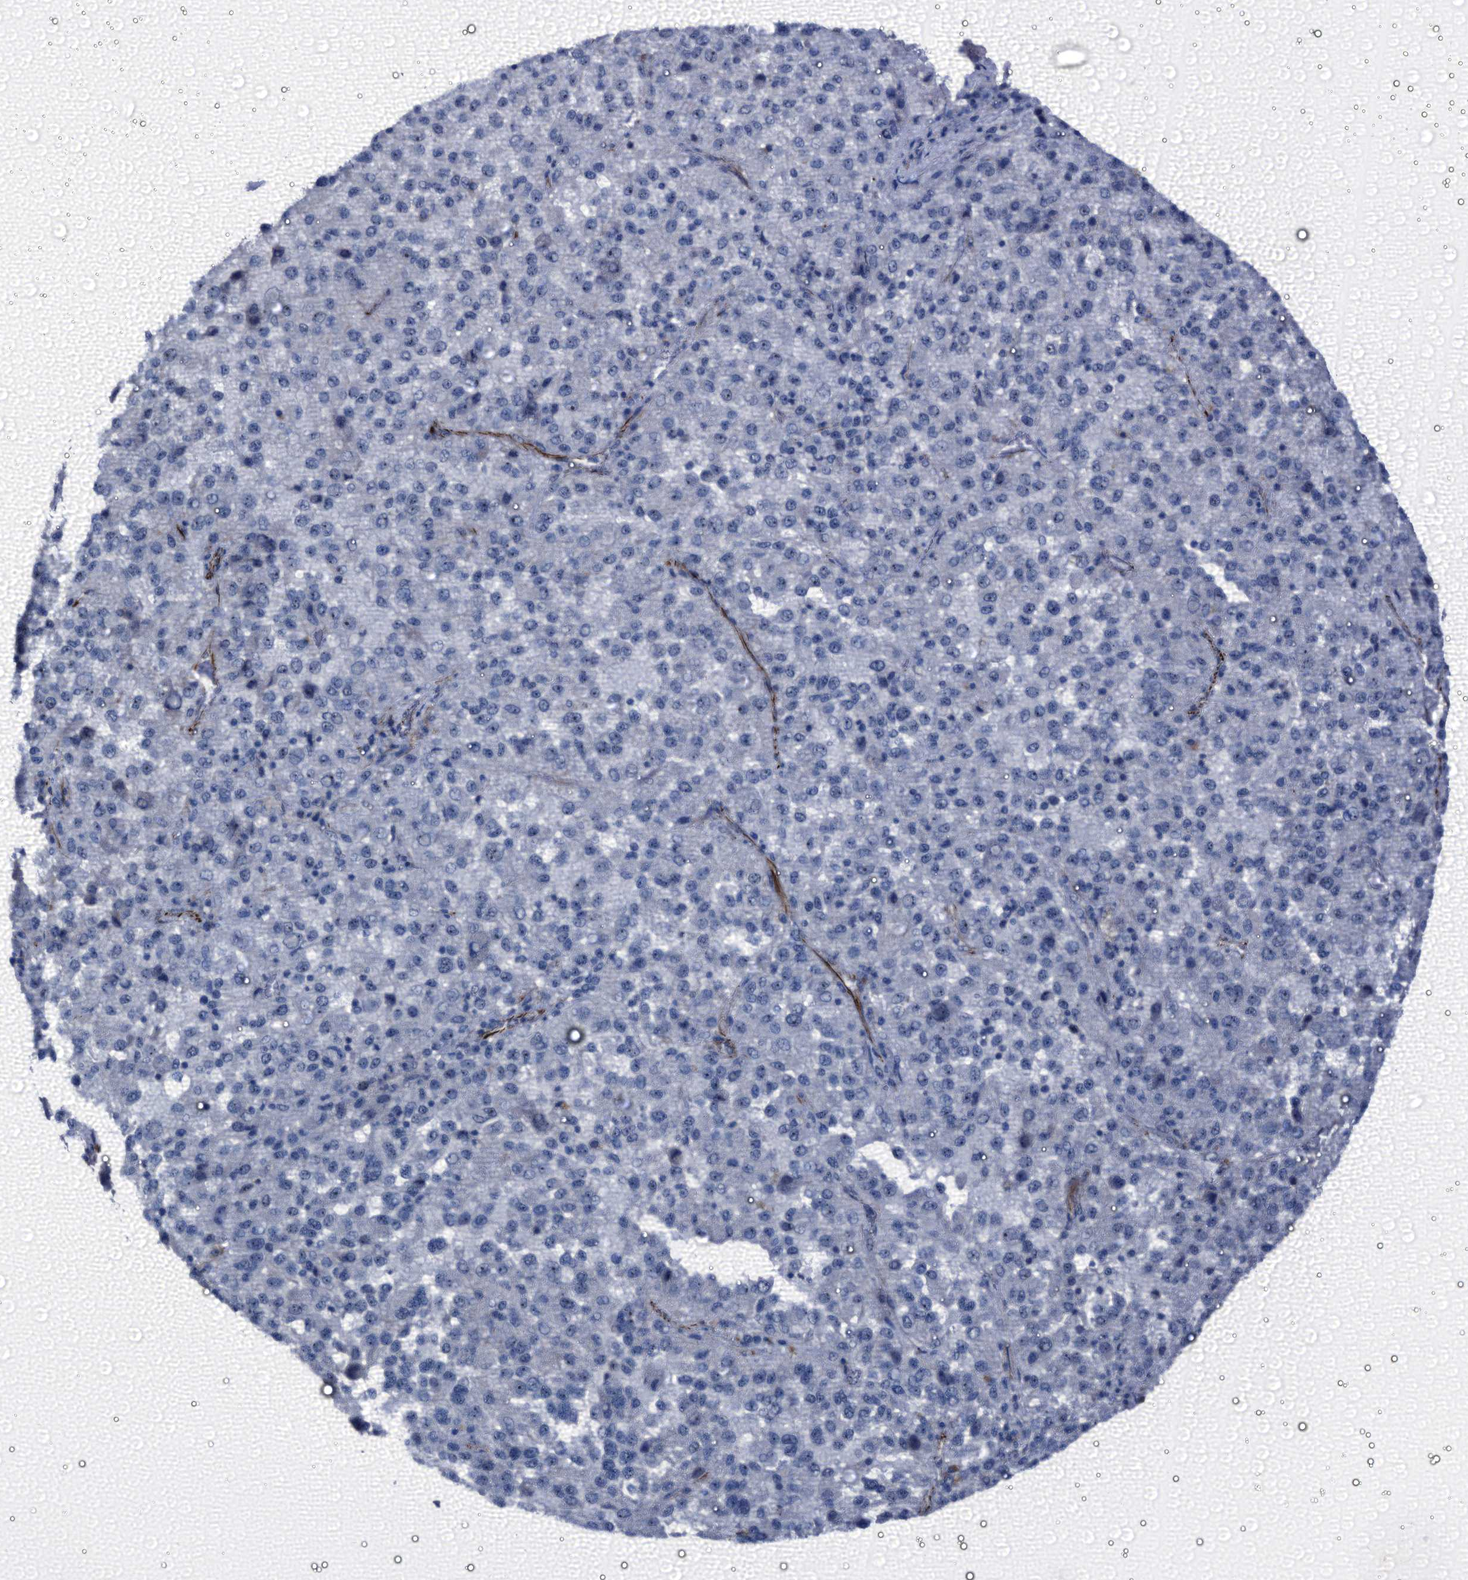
{"staining": {"intensity": "negative", "quantity": "none", "location": "none"}, "tissue": "melanoma", "cell_type": "Tumor cells", "image_type": "cancer", "snomed": [{"axis": "morphology", "description": "Malignant melanoma, Metastatic site"}, {"axis": "topography", "description": "Lung"}], "caption": "The micrograph displays no staining of tumor cells in melanoma. (DAB IHC visualized using brightfield microscopy, high magnification).", "gene": "EMG1", "patient": {"sex": "male", "age": 64}}